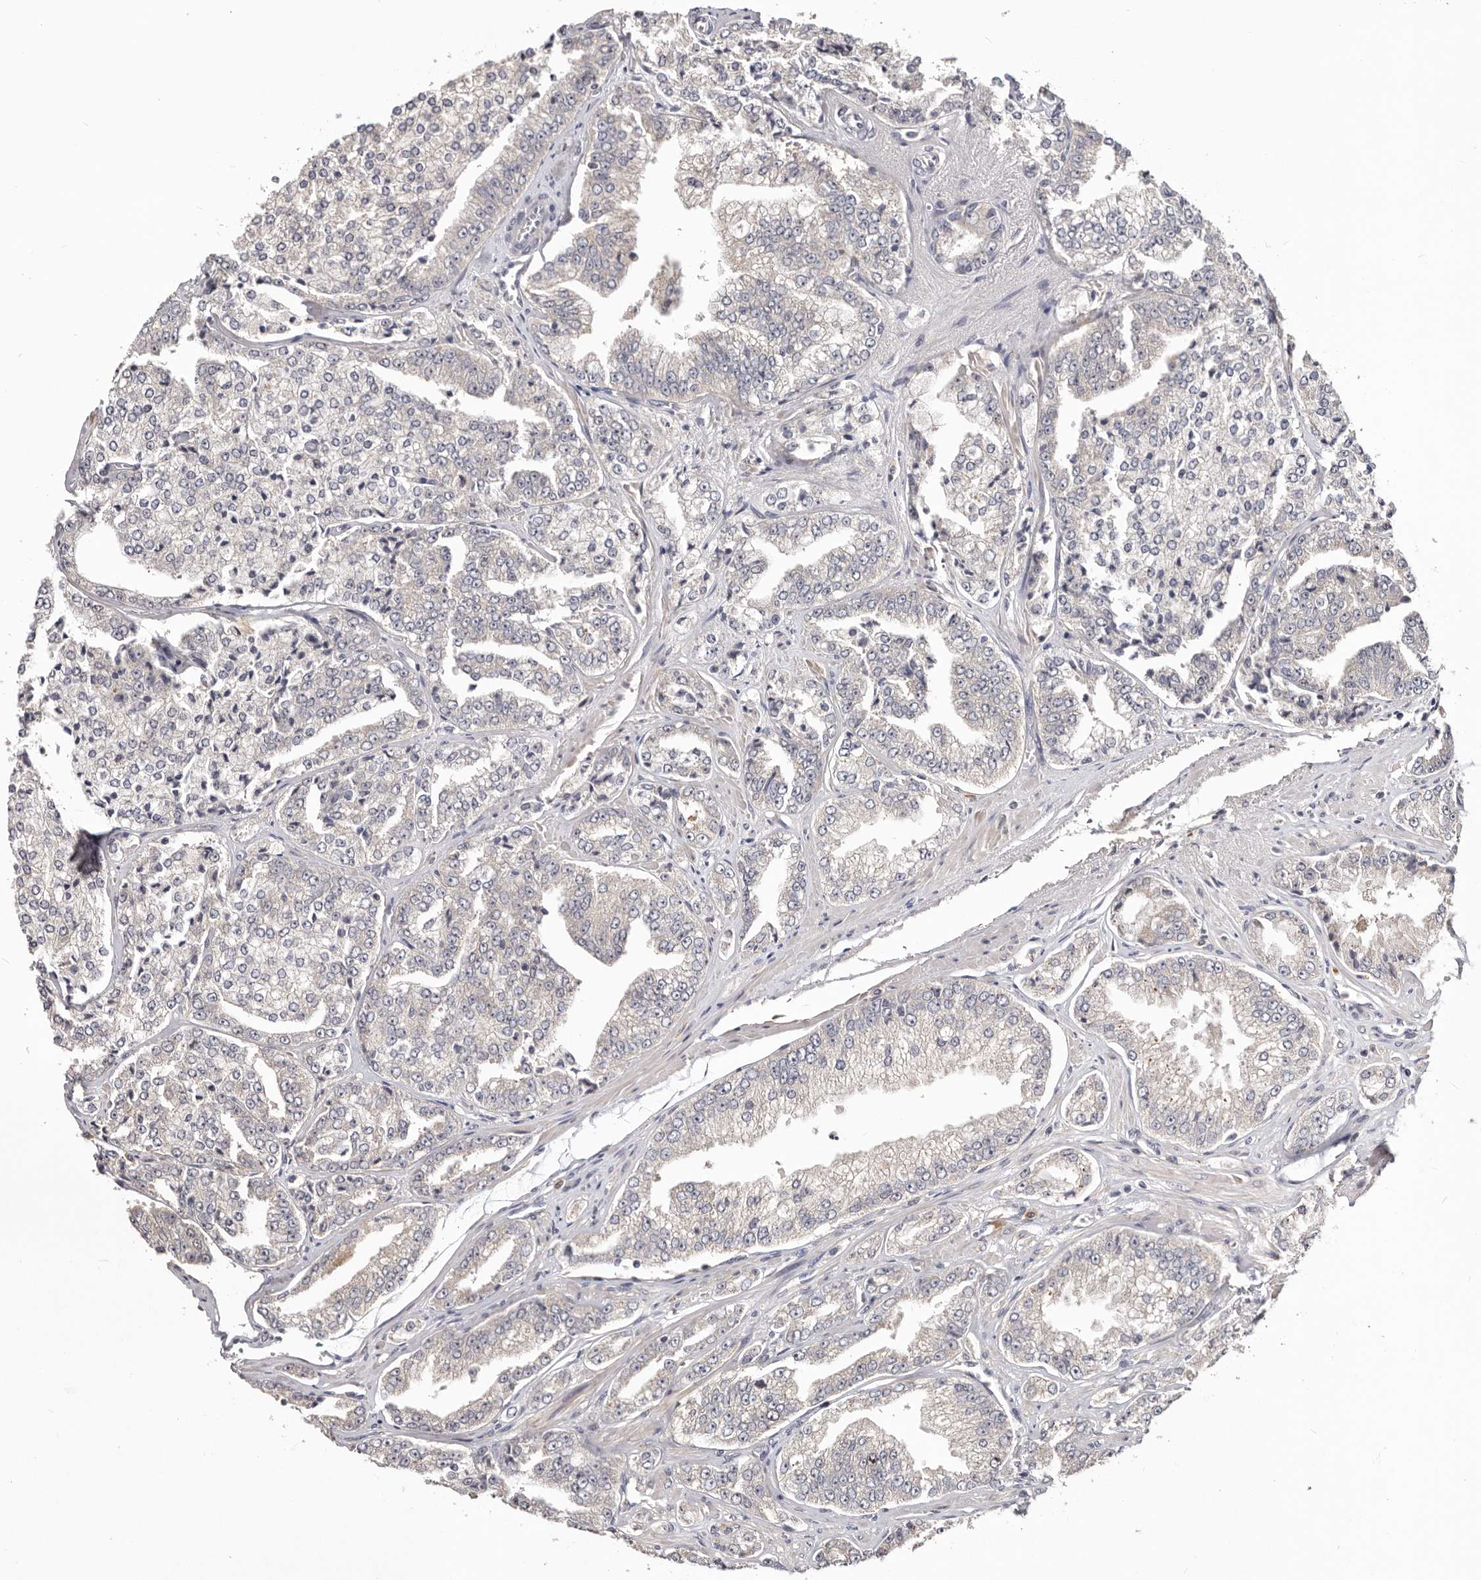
{"staining": {"intensity": "negative", "quantity": "none", "location": "none"}, "tissue": "prostate cancer", "cell_type": "Tumor cells", "image_type": "cancer", "snomed": [{"axis": "morphology", "description": "Adenocarcinoma, High grade"}, {"axis": "topography", "description": "Prostate"}], "caption": "The image reveals no staining of tumor cells in prostate cancer (adenocarcinoma (high-grade)). Brightfield microscopy of immunohistochemistry stained with DAB (brown) and hematoxylin (blue), captured at high magnification.", "gene": "CCDC190", "patient": {"sex": "male", "age": 71}}